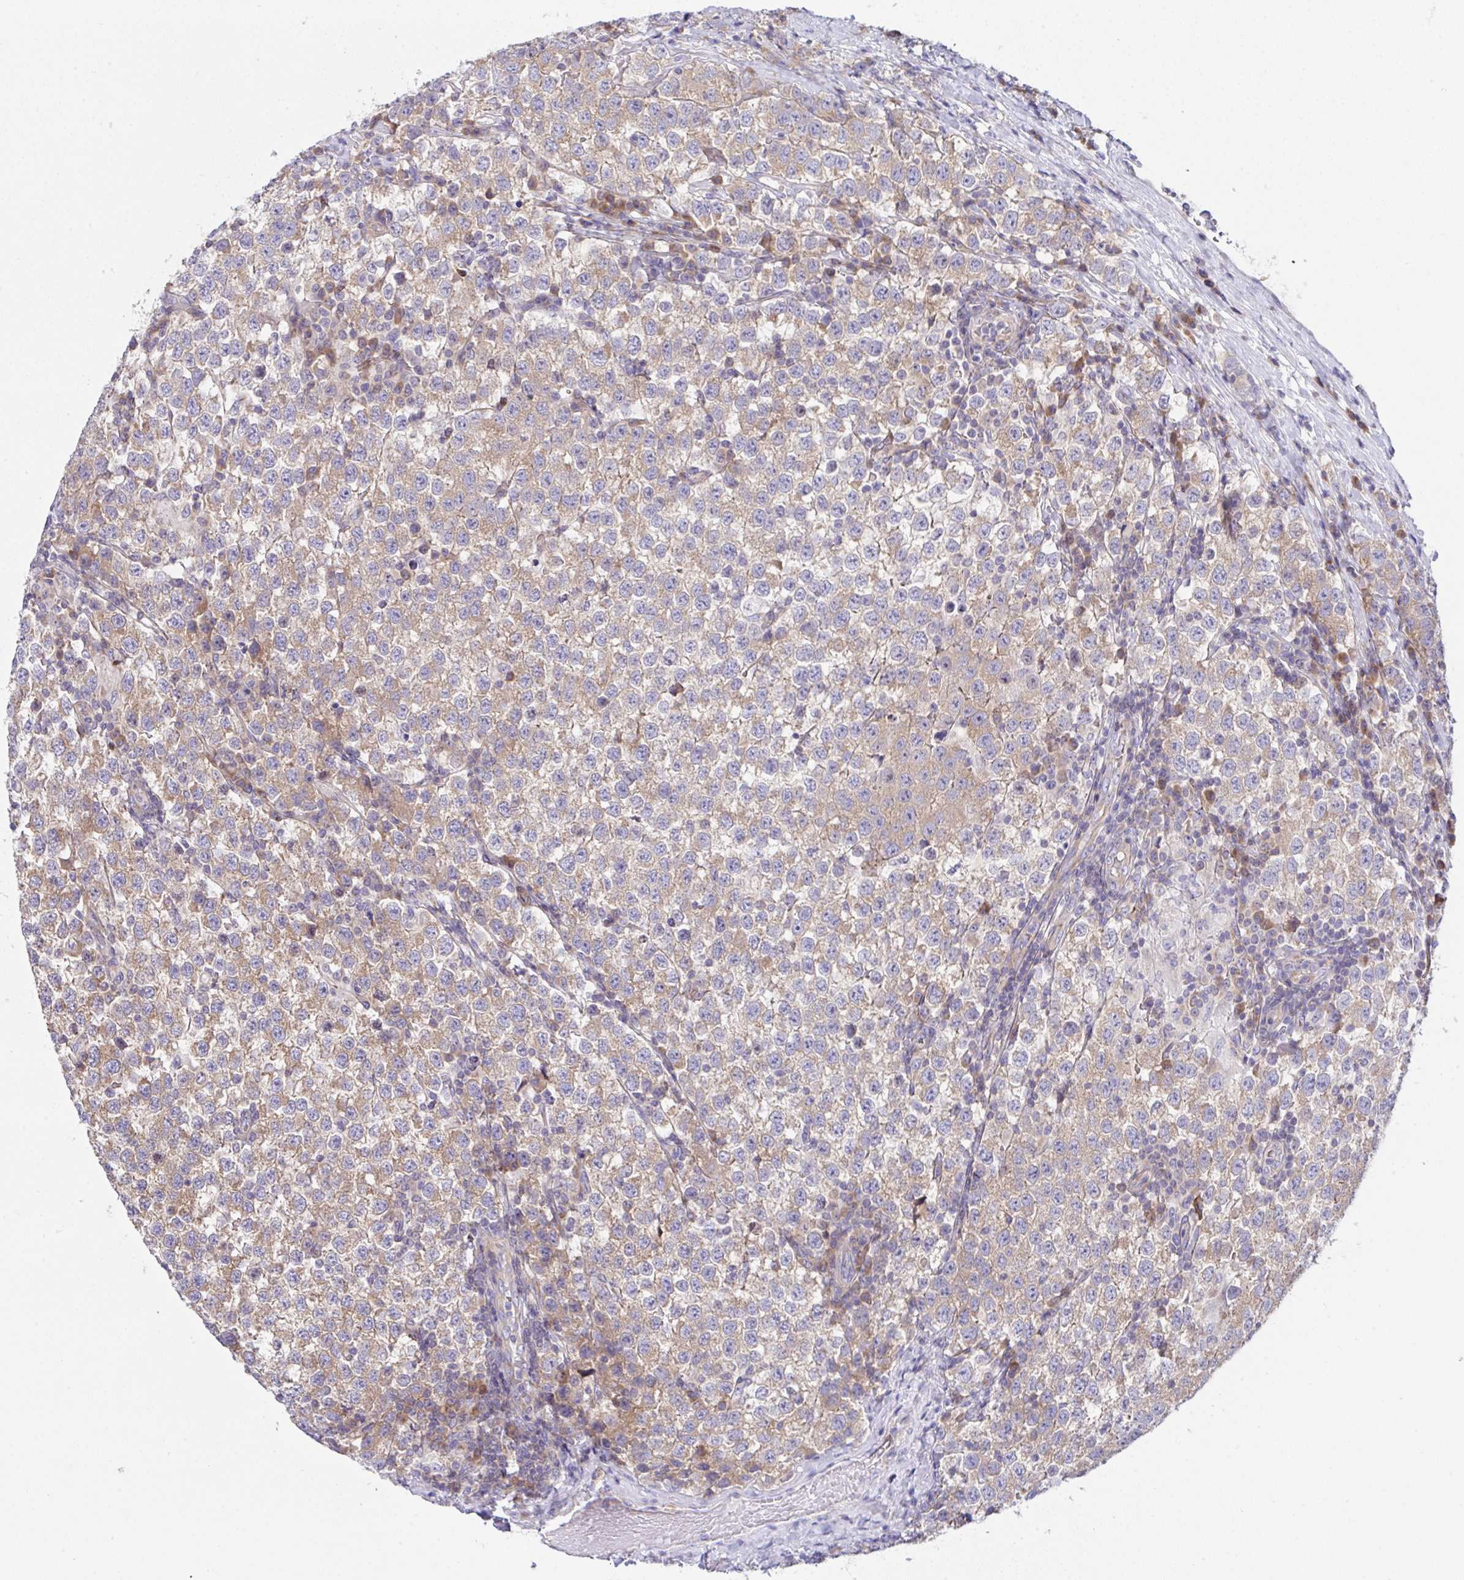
{"staining": {"intensity": "weak", "quantity": ">75%", "location": "cytoplasmic/membranous"}, "tissue": "testis cancer", "cell_type": "Tumor cells", "image_type": "cancer", "snomed": [{"axis": "morphology", "description": "Seminoma, NOS"}, {"axis": "topography", "description": "Testis"}], "caption": "There is low levels of weak cytoplasmic/membranous positivity in tumor cells of testis cancer, as demonstrated by immunohistochemical staining (brown color).", "gene": "FAU", "patient": {"sex": "male", "age": 34}}